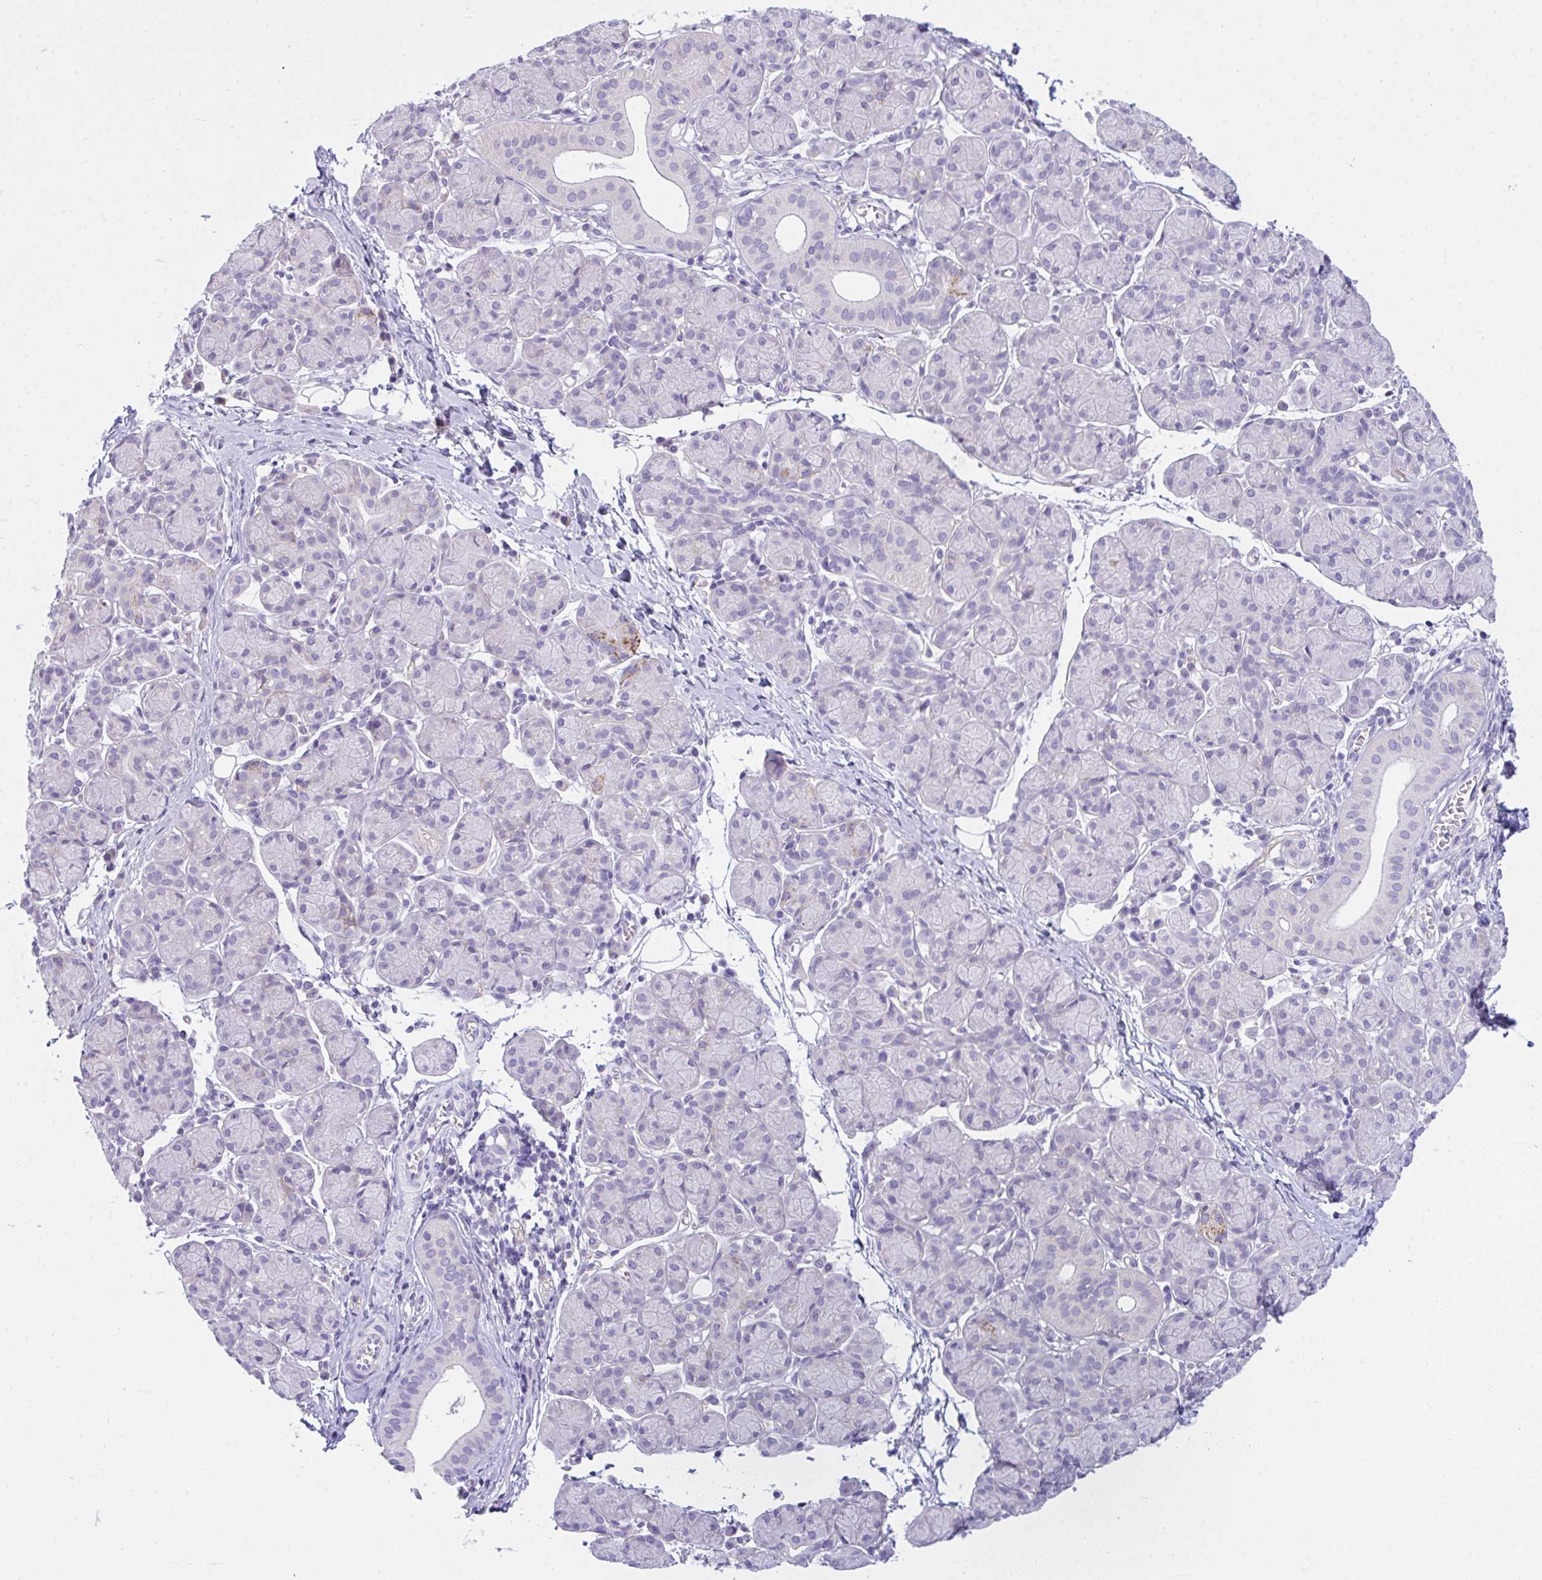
{"staining": {"intensity": "moderate", "quantity": "<25%", "location": "cytoplasmic/membranous"}, "tissue": "salivary gland", "cell_type": "Glandular cells", "image_type": "normal", "snomed": [{"axis": "morphology", "description": "Normal tissue, NOS"}, {"axis": "morphology", "description": "Inflammation, NOS"}, {"axis": "topography", "description": "Lymph node"}, {"axis": "topography", "description": "Salivary gland"}], "caption": "An immunohistochemistry histopathology image of unremarkable tissue is shown. Protein staining in brown shows moderate cytoplasmic/membranous positivity in salivary gland within glandular cells. (brown staining indicates protein expression, while blue staining denotes nuclei).", "gene": "SEMA6B", "patient": {"sex": "male", "age": 3}}